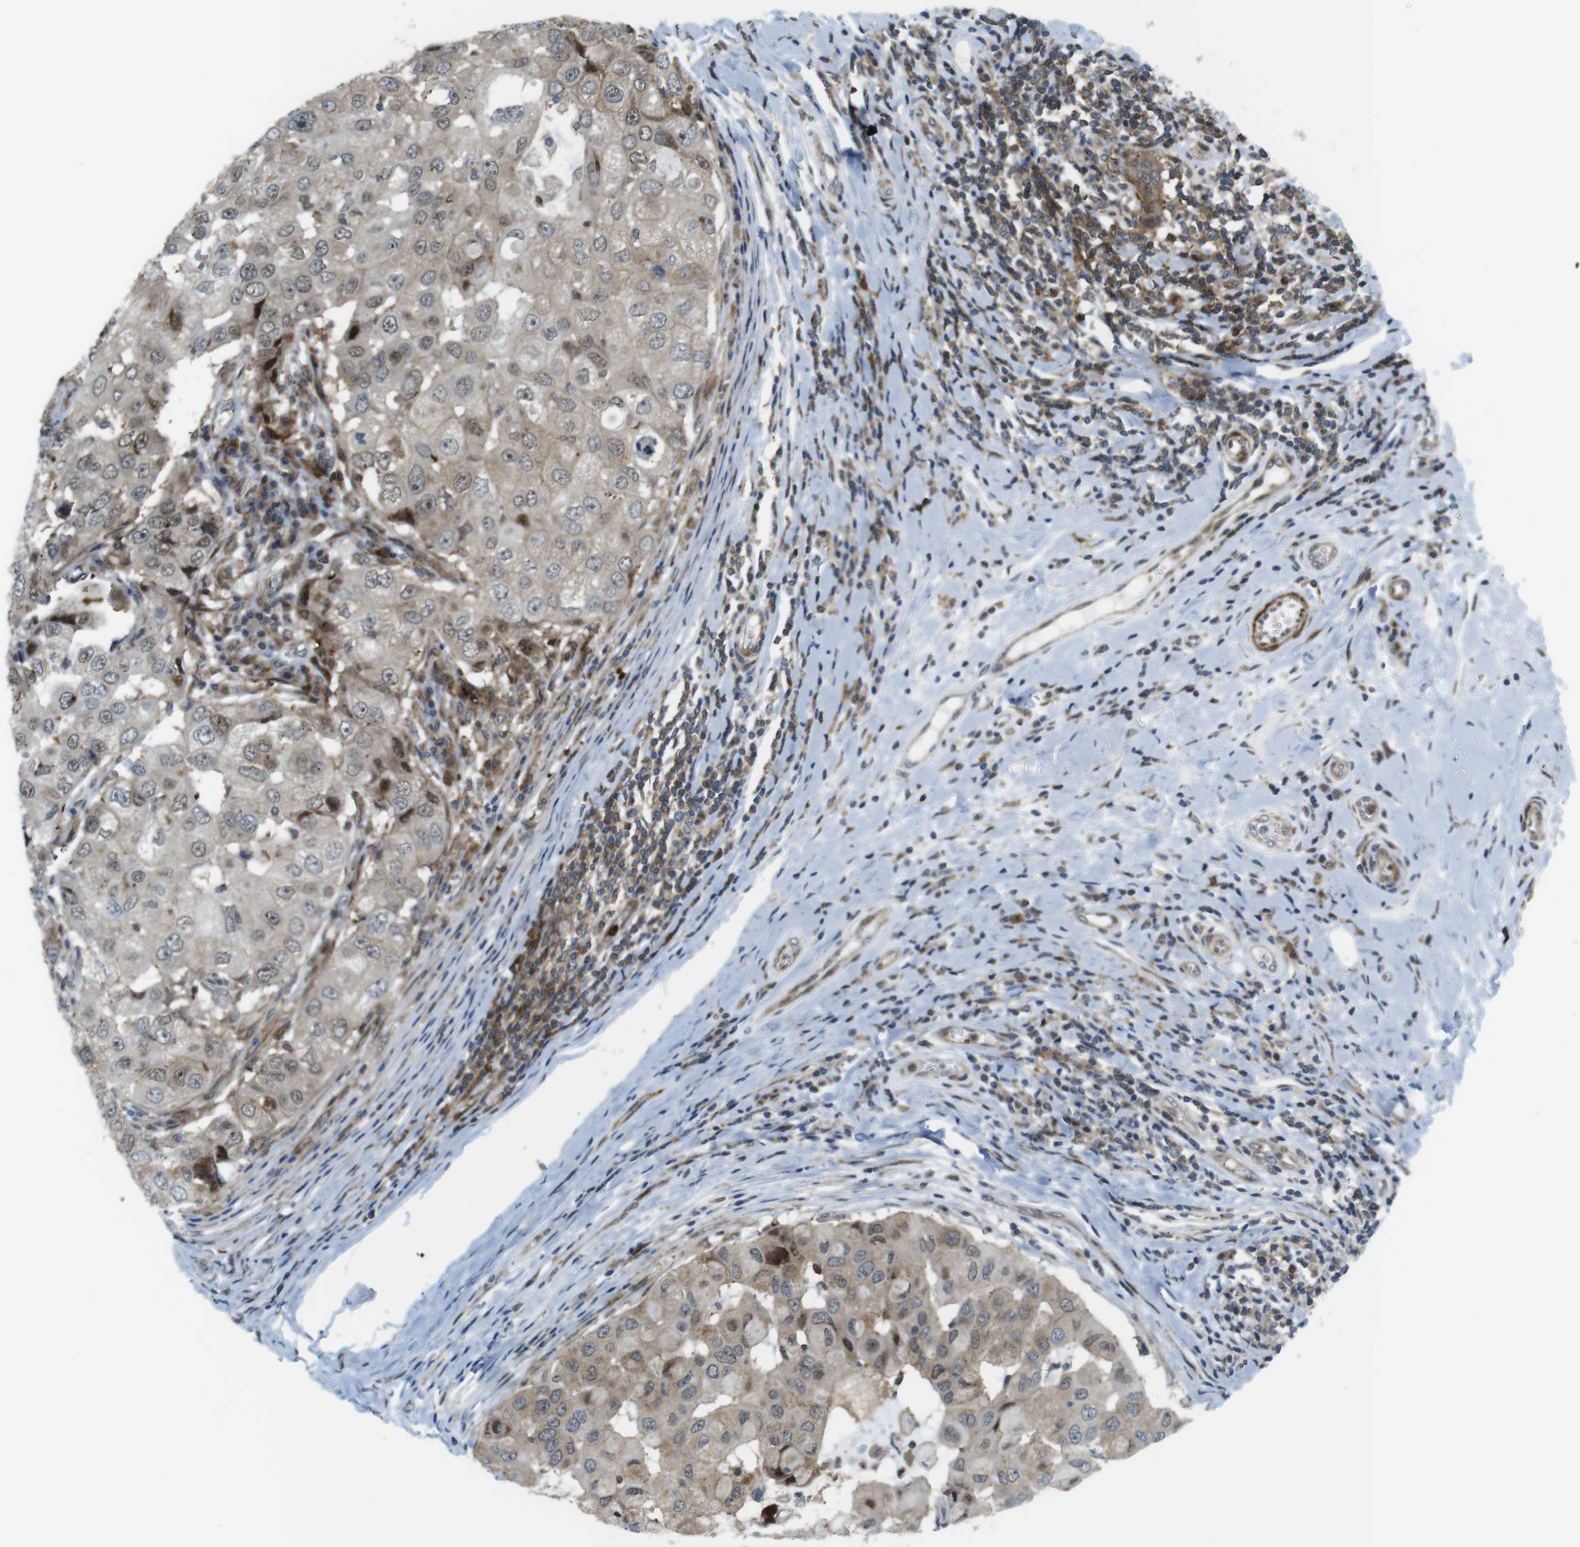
{"staining": {"intensity": "moderate", "quantity": ">75%", "location": "cytoplasmic/membranous"}, "tissue": "breast cancer", "cell_type": "Tumor cells", "image_type": "cancer", "snomed": [{"axis": "morphology", "description": "Duct carcinoma"}, {"axis": "topography", "description": "Breast"}], "caption": "Immunohistochemistry image of neoplastic tissue: infiltrating ductal carcinoma (breast) stained using immunohistochemistry (IHC) reveals medium levels of moderate protein expression localized specifically in the cytoplasmic/membranous of tumor cells, appearing as a cytoplasmic/membranous brown color.", "gene": "CUL7", "patient": {"sex": "female", "age": 27}}